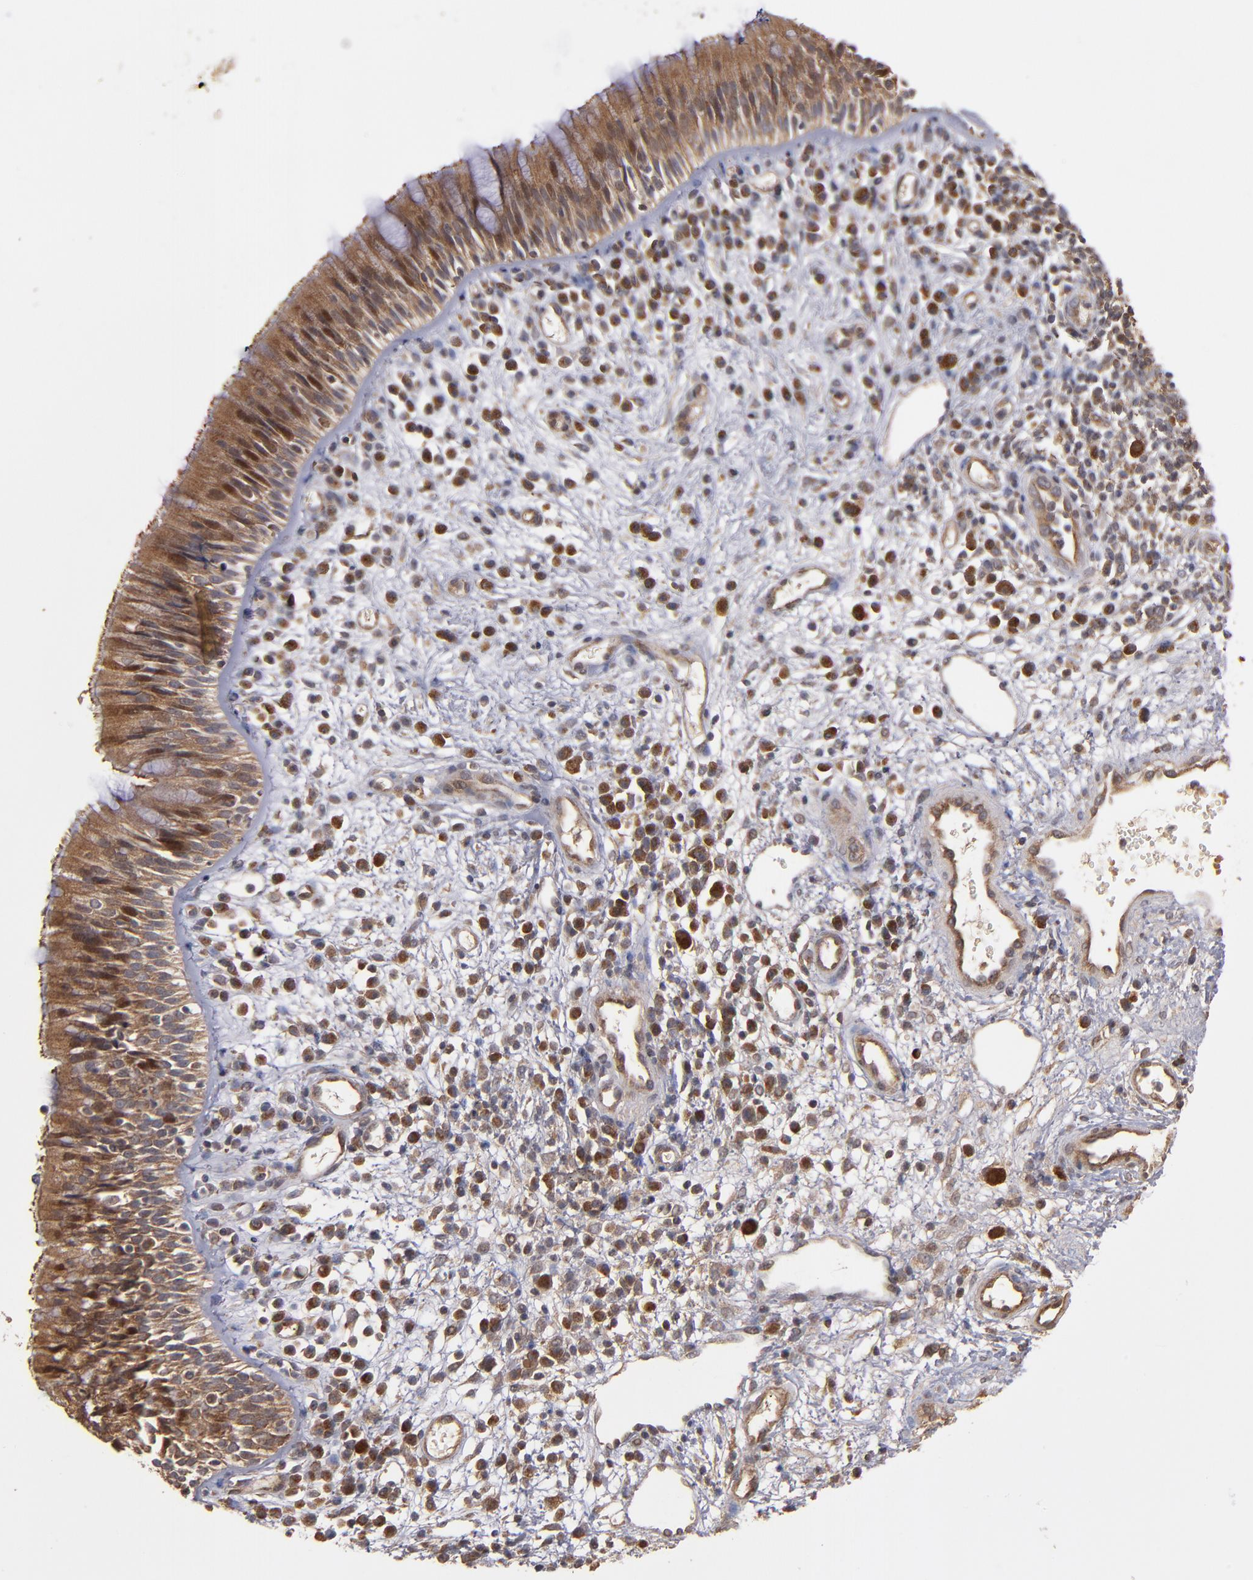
{"staining": {"intensity": "strong", "quantity": ">75%", "location": "cytoplasmic/membranous"}, "tissue": "nasopharynx", "cell_type": "Respiratory epithelial cells", "image_type": "normal", "snomed": [{"axis": "morphology", "description": "Normal tissue, NOS"}, {"axis": "morphology", "description": "Inflammation, NOS"}, {"axis": "morphology", "description": "Malignant melanoma, Metastatic site"}, {"axis": "topography", "description": "Nasopharynx"}], "caption": "Respiratory epithelial cells reveal high levels of strong cytoplasmic/membranous positivity in approximately >75% of cells in normal nasopharynx.", "gene": "BDKRB1", "patient": {"sex": "female", "age": 55}}